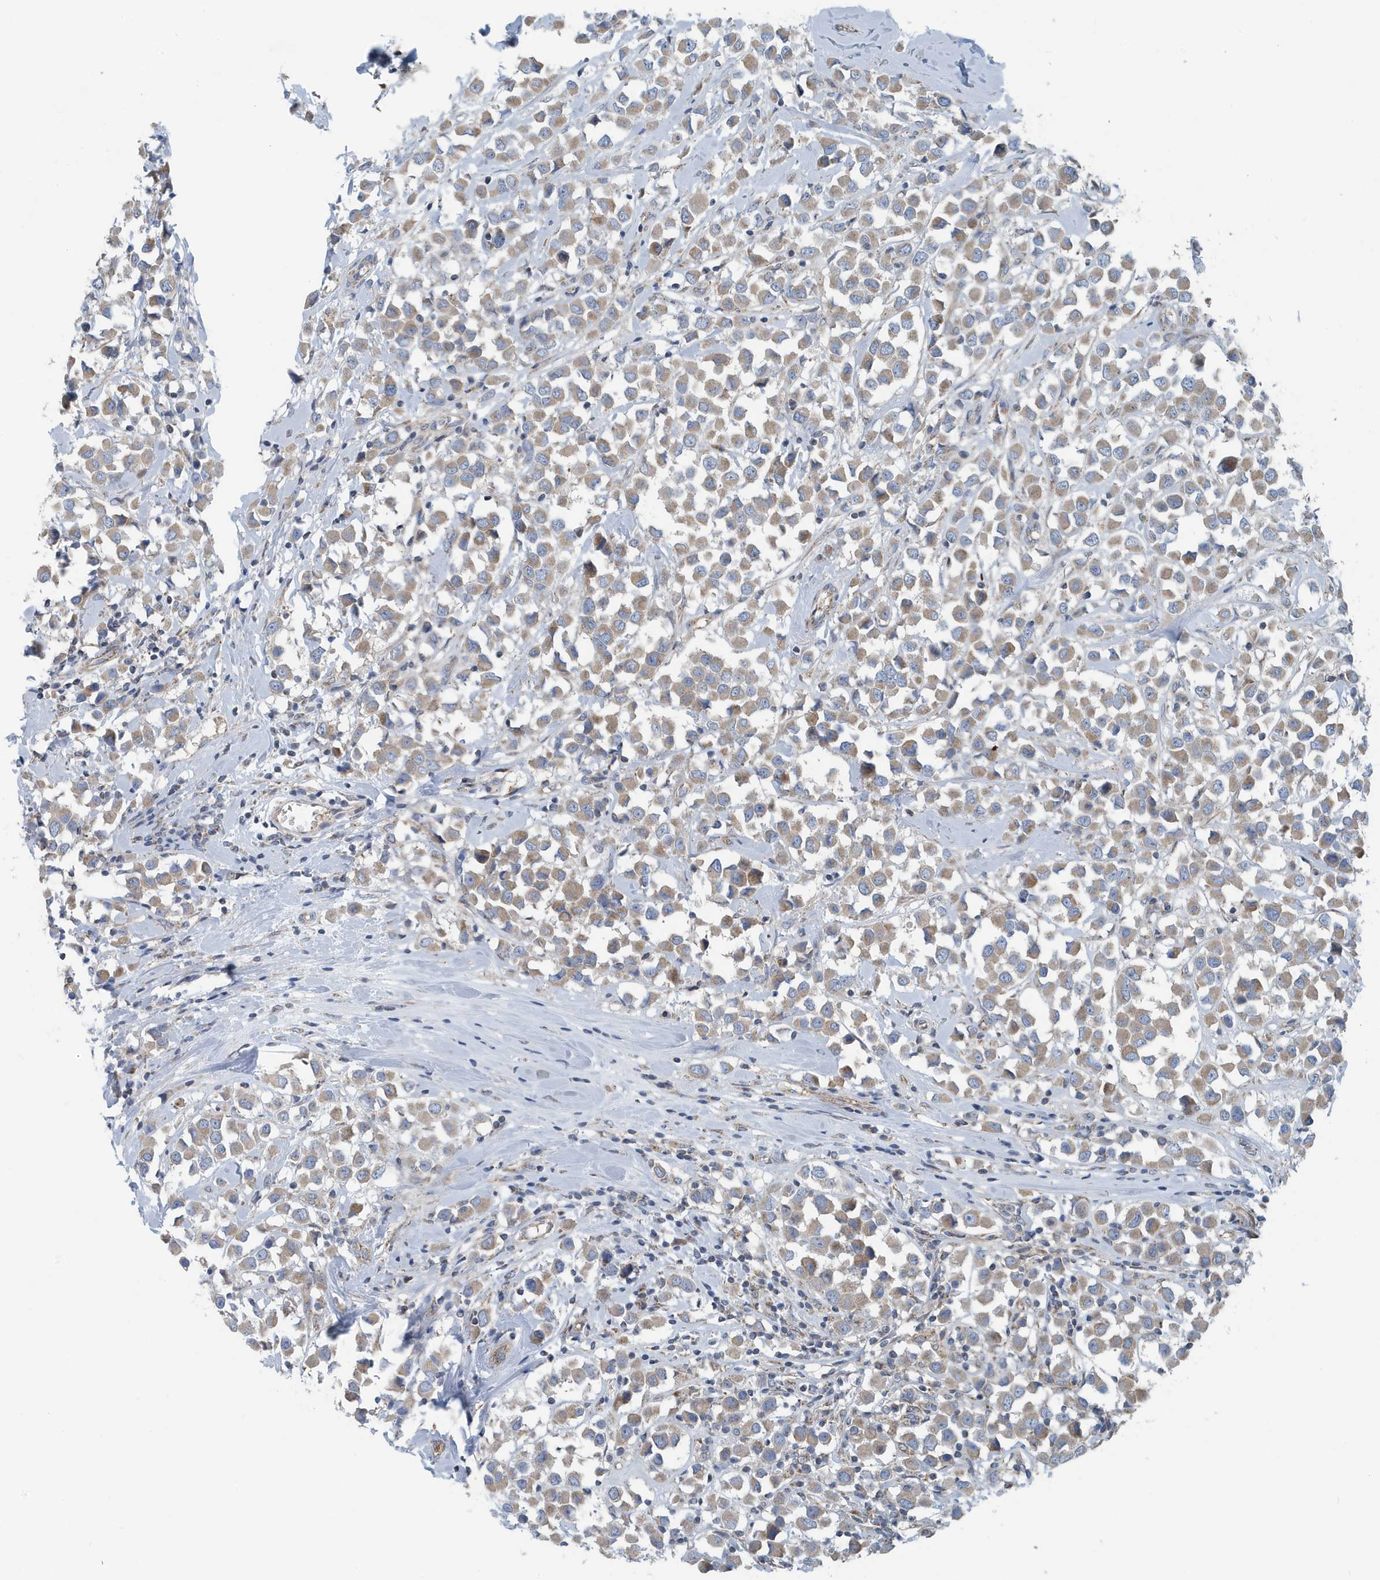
{"staining": {"intensity": "moderate", "quantity": ">75%", "location": "cytoplasmic/membranous"}, "tissue": "breast cancer", "cell_type": "Tumor cells", "image_type": "cancer", "snomed": [{"axis": "morphology", "description": "Duct carcinoma"}, {"axis": "topography", "description": "Breast"}], "caption": "A medium amount of moderate cytoplasmic/membranous positivity is seen in approximately >75% of tumor cells in intraductal carcinoma (breast) tissue.", "gene": "PPM1M", "patient": {"sex": "female", "age": 61}}